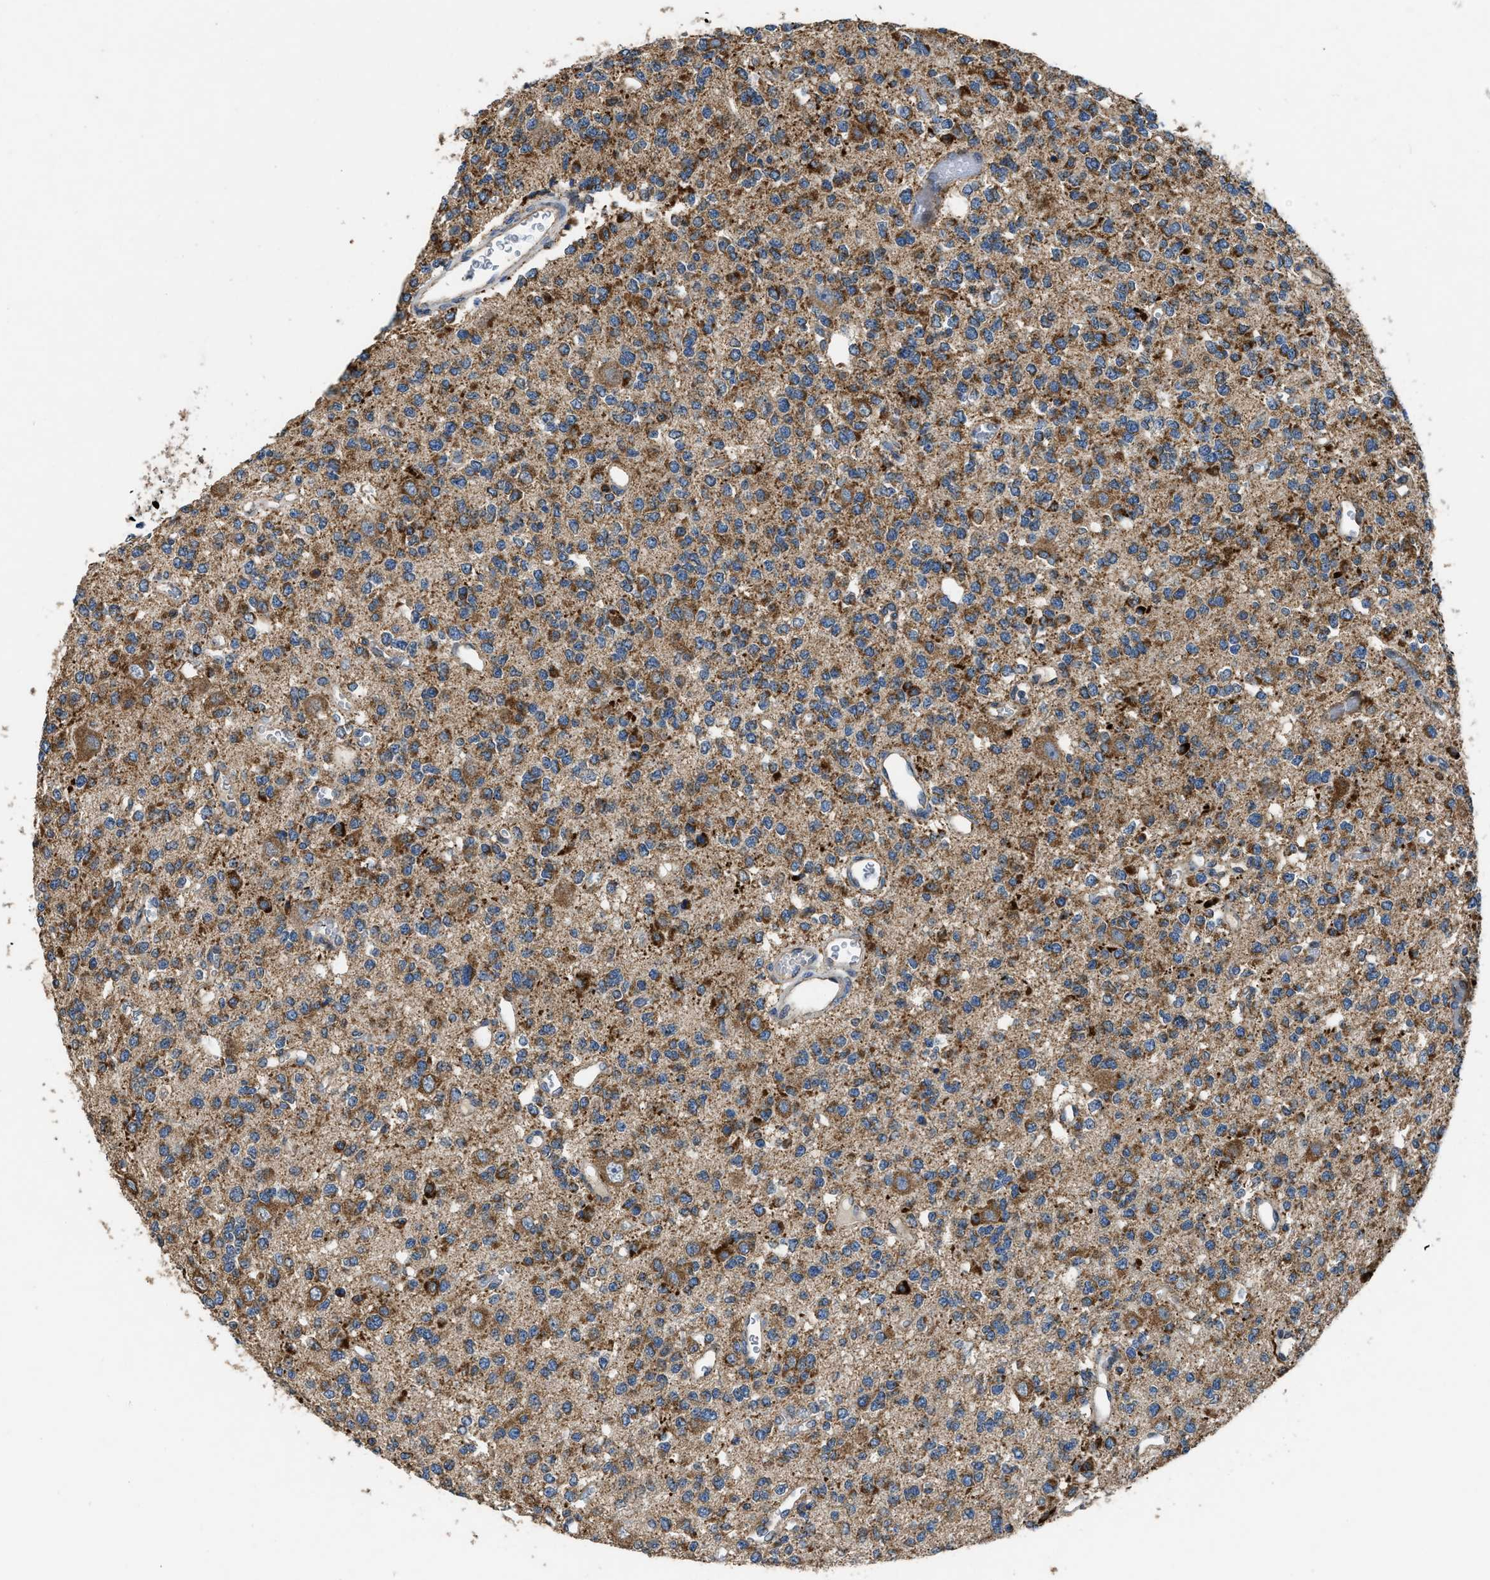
{"staining": {"intensity": "strong", "quantity": "25%-75%", "location": "cytoplasmic/membranous"}, "tissue": "glioma", "cell_type": "Tumor cells", "image_type": "cancer", "snomed": [{"axis": "morphology", "description": "Glioma, malignant, Low grade"}, {"axis": "topography", "description": "Brain"}], "caption": "This histopathology image shows malignant low-grade glioma stained with immunohistochemistry (IHC) to label a protein in brown. The cytoplasmic/membranous of tumor cells show strong positivity for the protein. Nuclei are counter-stained blue.", "gene": "TMEM150A", "patient": {"sex": "male", "age": 38}}